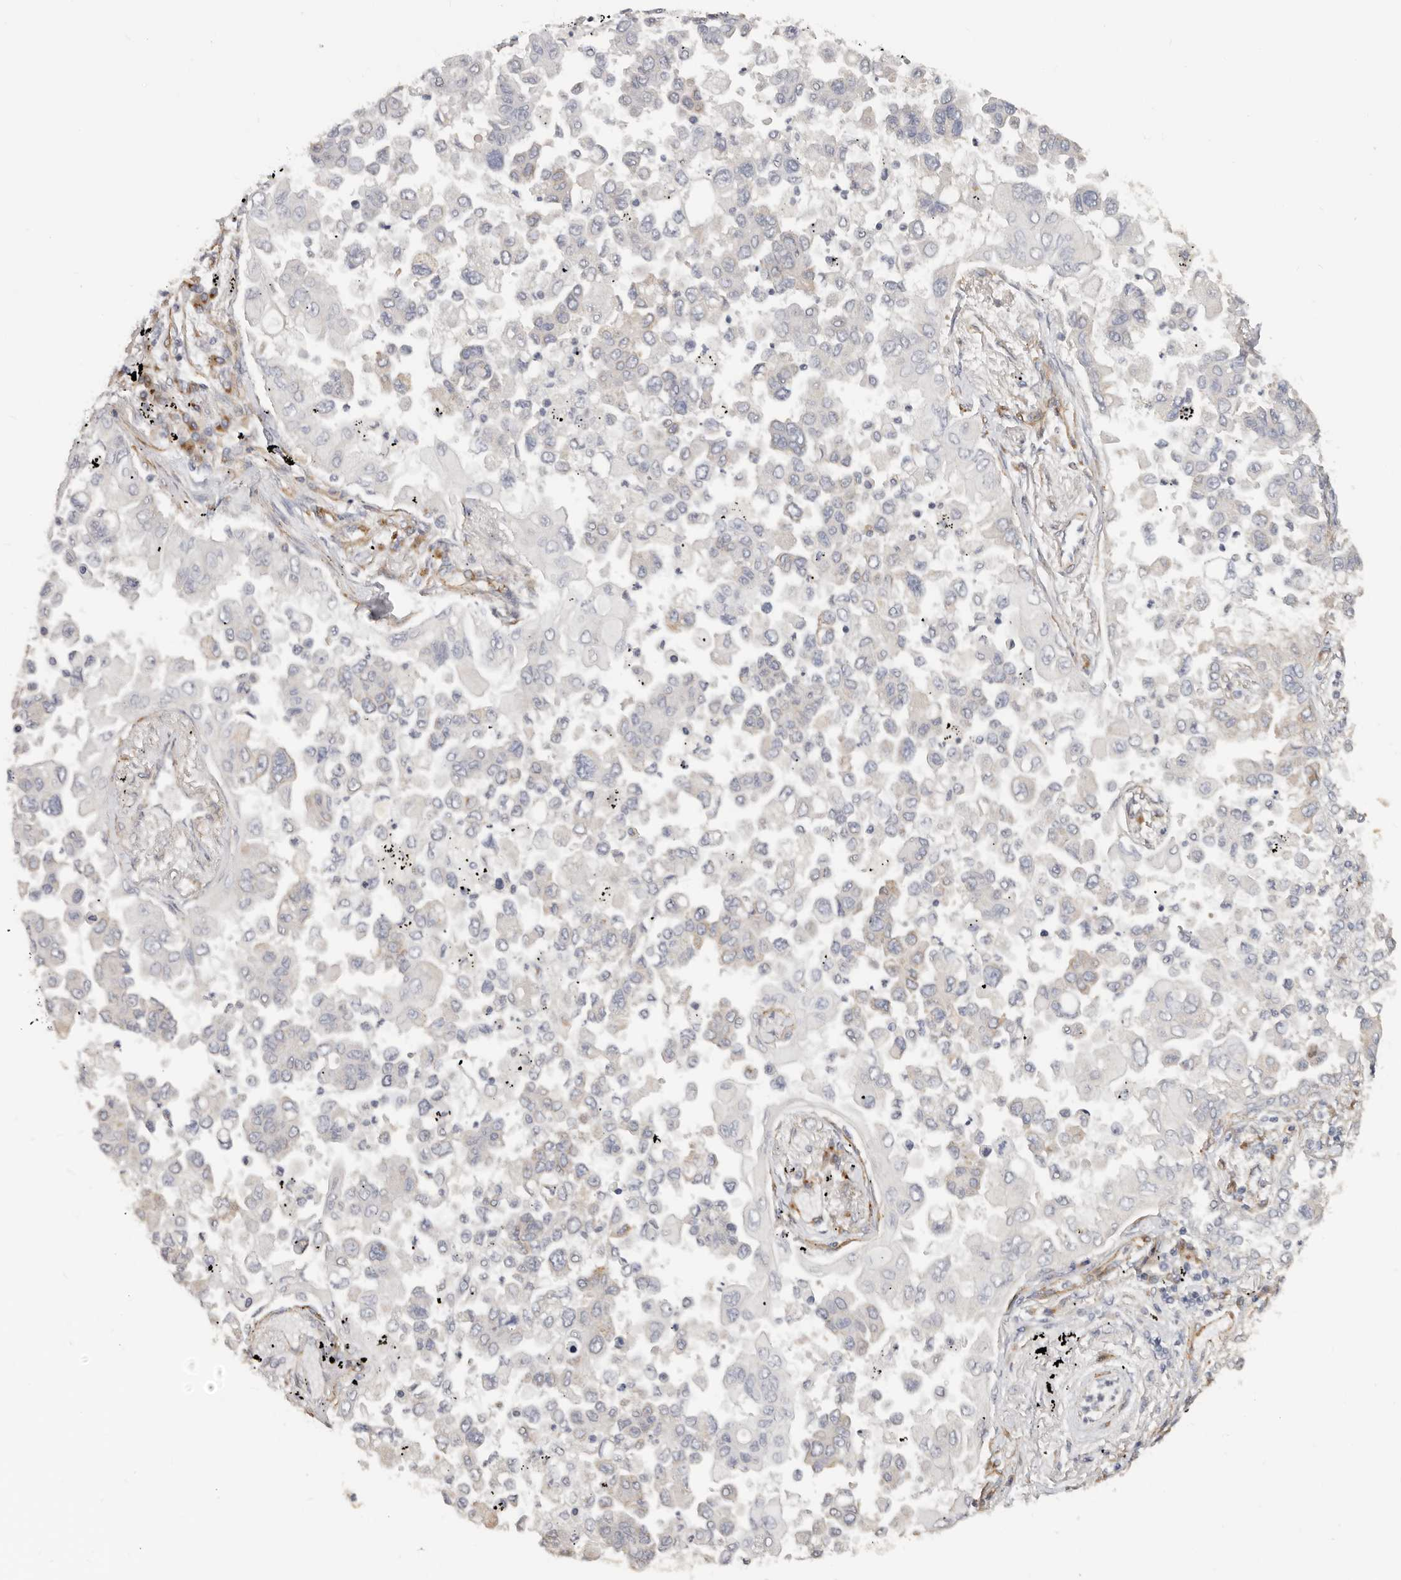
{"staining": {"intensity": "weak", "quantity": "<25%", "location": "cytoplasmic/membranous"}, "tissue": "lung cancer", "cell_type": "Tumor cells", "image_type": "cancer", "snomed": [{"axis": "morphology", "description": "Adenocarcinoma, NOS"}, {"axis": "topography", "description": "Lung"}], "caption": "Immunohistochemical staining of human lung adenocarcinoma reveals no significant staining in tumor cells.", "gene": "RABAC1", "patient": {"sex": "female", "age": 67}}